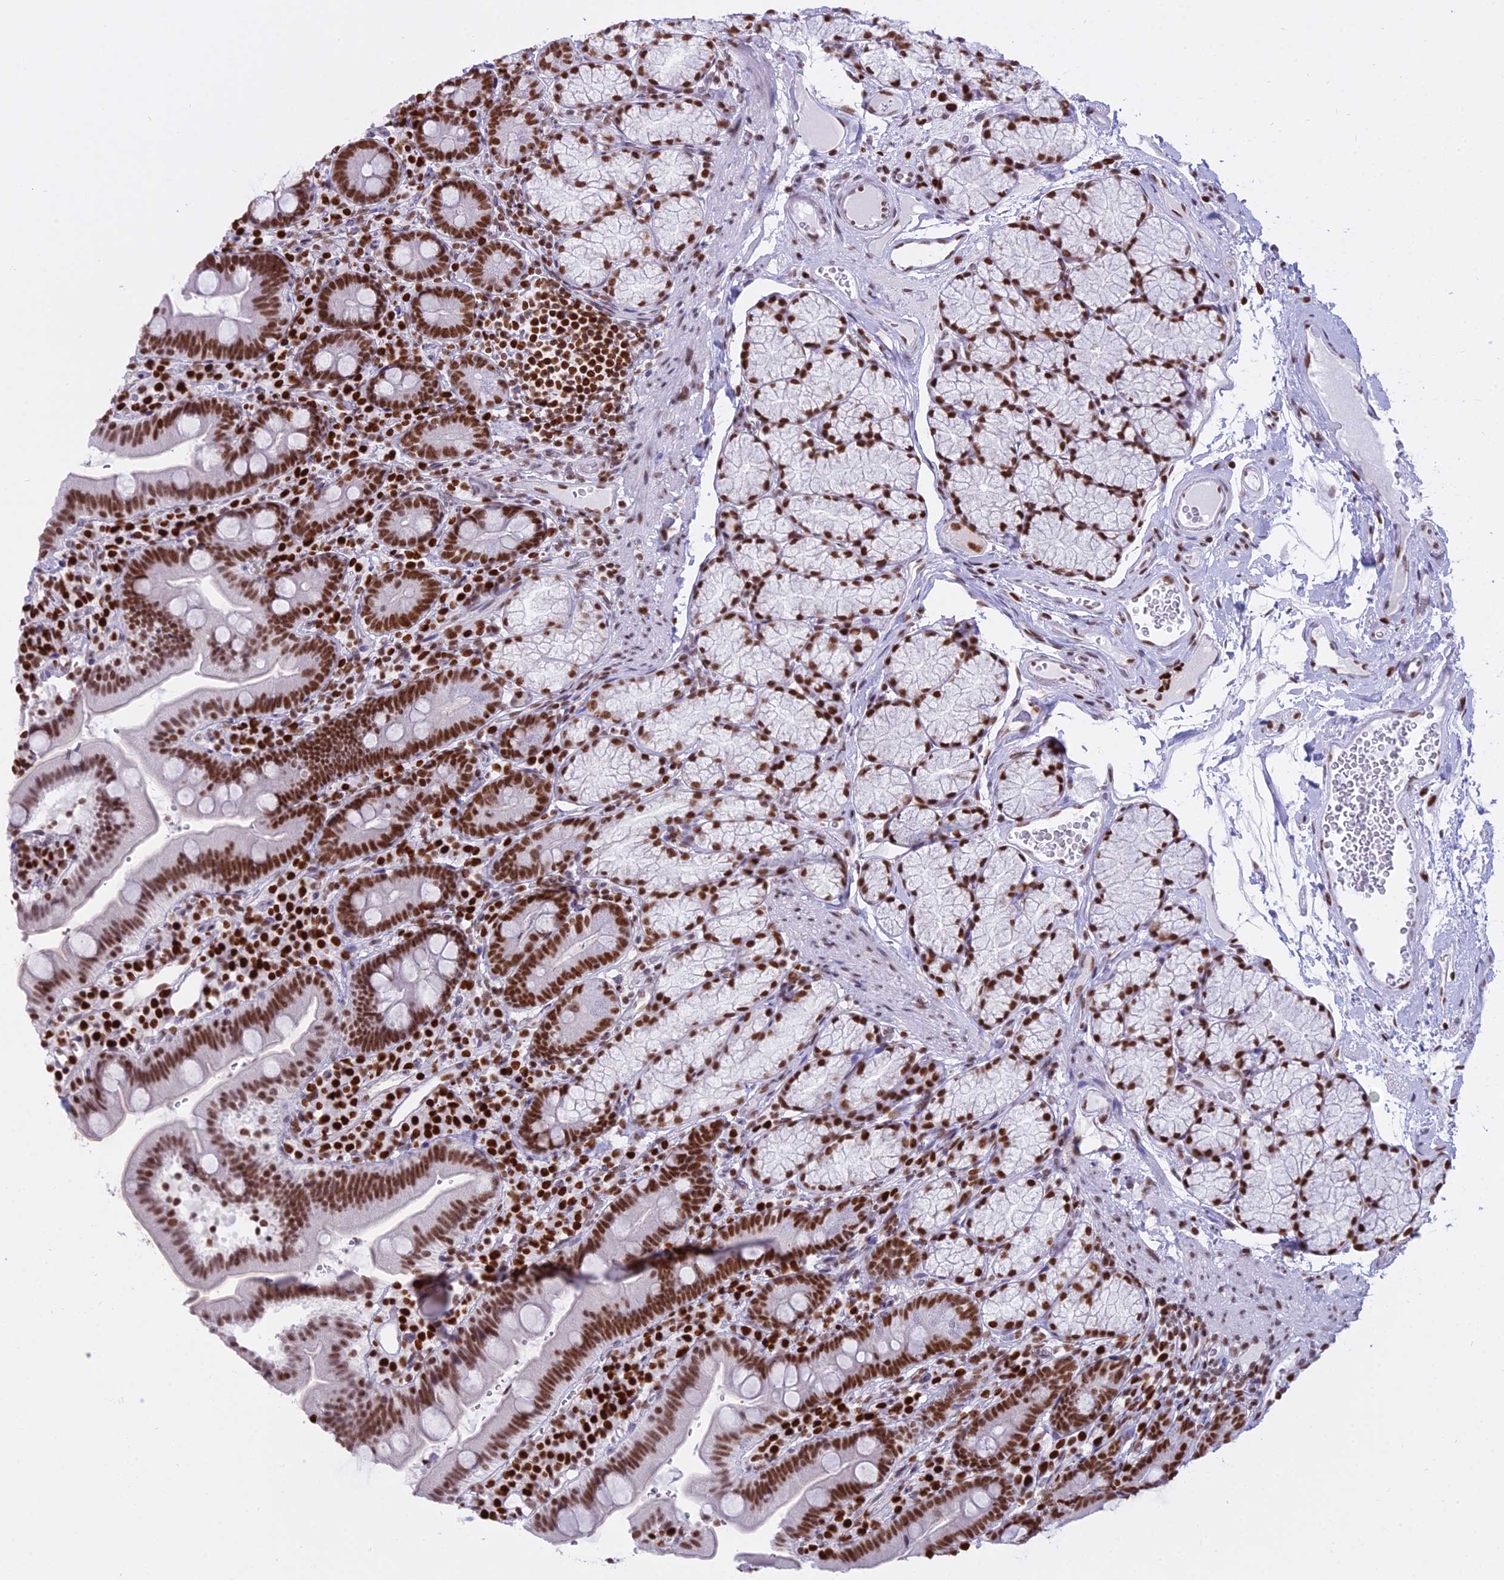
{"staining": {"intensity": "strong", "quantity": ">75%", "location": "nuclear"}, "tissue": "duodenum", "cell_type": "Glandular cells", "image_type": "normal", "snomed": [{"axis": "morphology", "description": "Normal tissue, NOS"}, {"axis": "topography", "description": "Duodenum"}], "caption": "A micrograph of duodenum stained for a protein displays strong nuclear brown staining in glandular cells. The staining was performed using DAB (3,3'-diaminobenzidine) to visualize the protein expression in brown, while the nuclei were stained in blue with hematoxylin (Magnification: 20x).", "gene": "PARP1", "patient": {"sex": "female", "age": 67}}